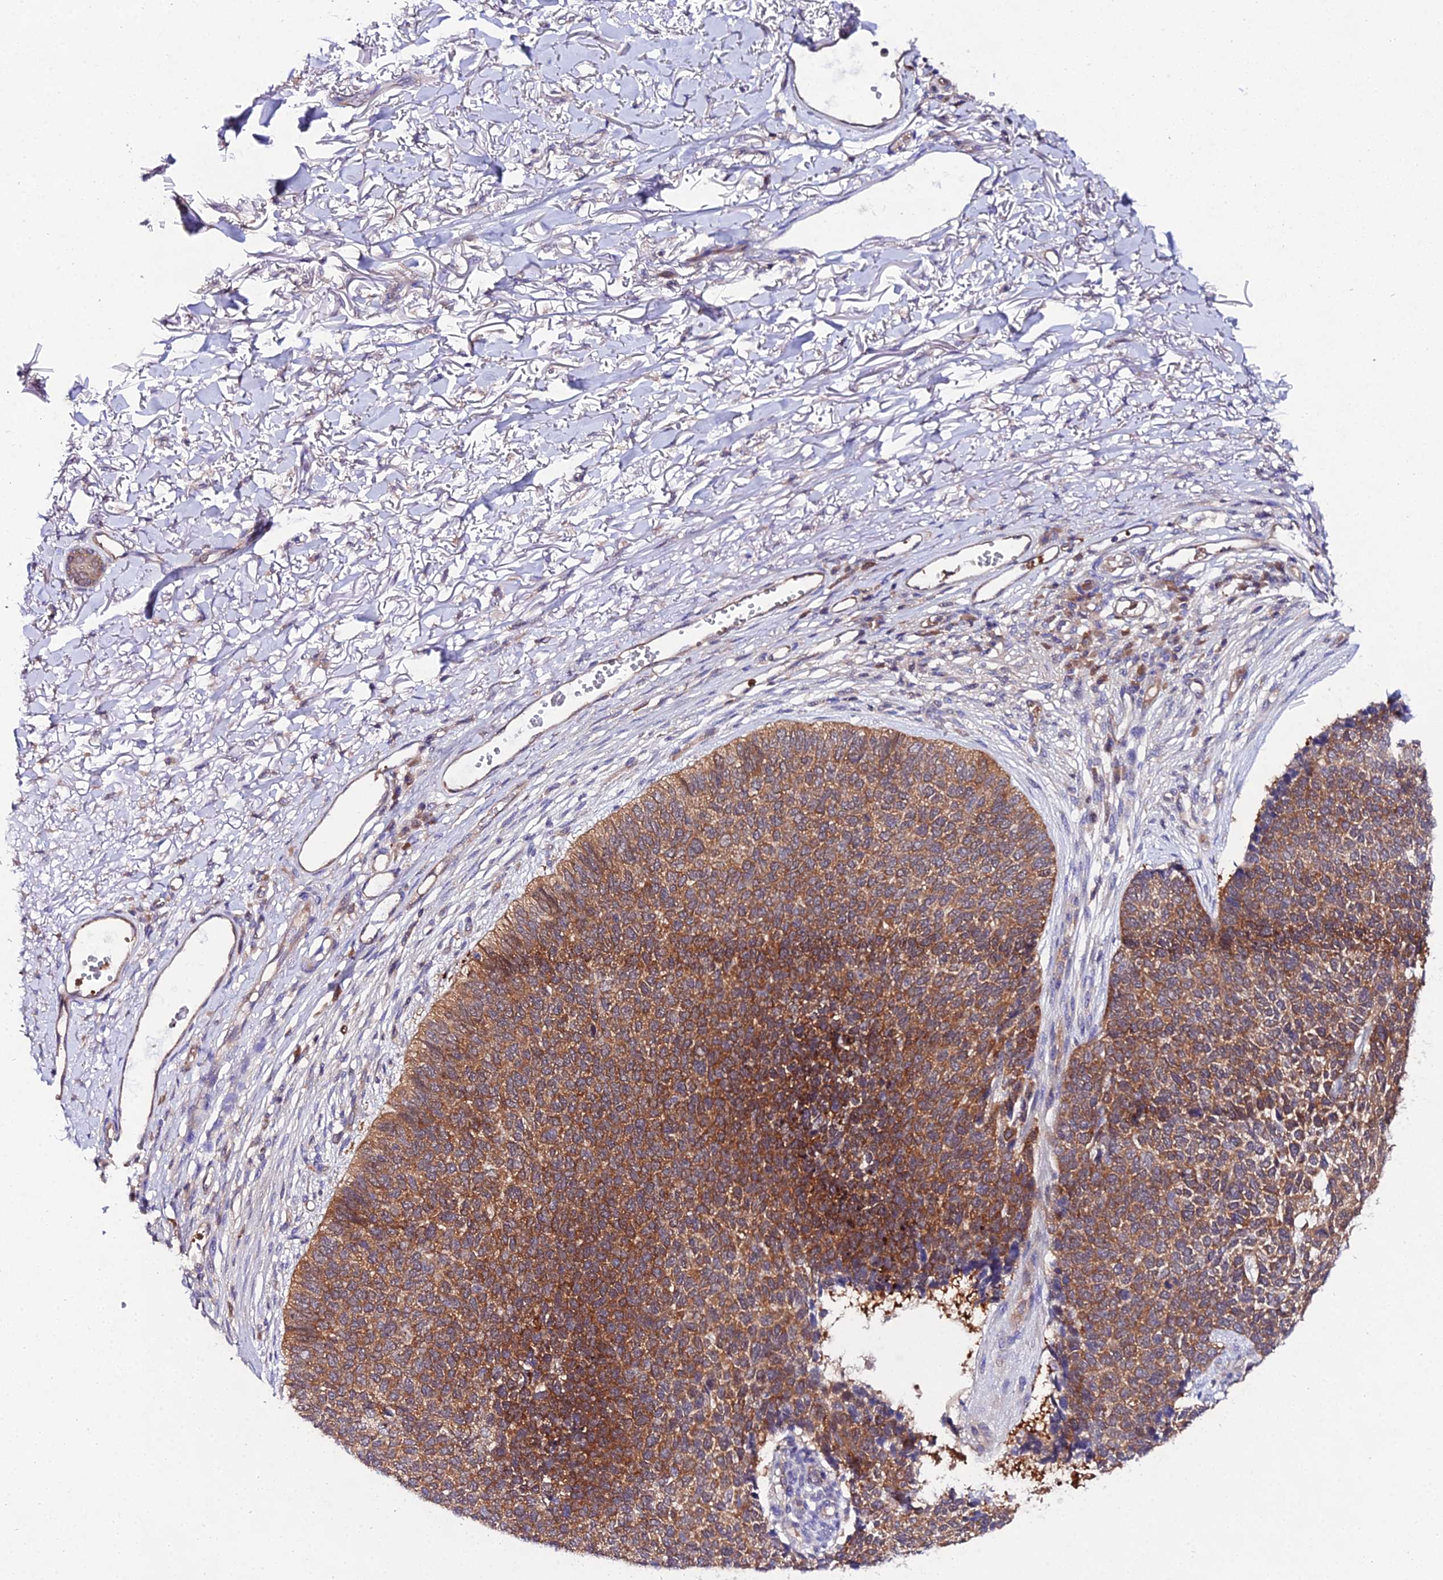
{"staining": {"intensity": "moderate", "quantity": ">75%", "location": "cytoplasmic/membranous"}, "tissue": "skin cancer", "cell_type": "Tumor cells", "image_type": "cancer", "snomed": [{"axis": "morphology", "description": "Basal cell carcinoma"}, {"axis": "topography", "description": "Skin"}], "caption": "Moderate cytoplasmic/membranous positivity is identified in about >75% of tumor cells in skin cancer (basal cell carcinoma).", "gene": "PPP2R2C", "patient": {"sex": "female", "age": 84}}